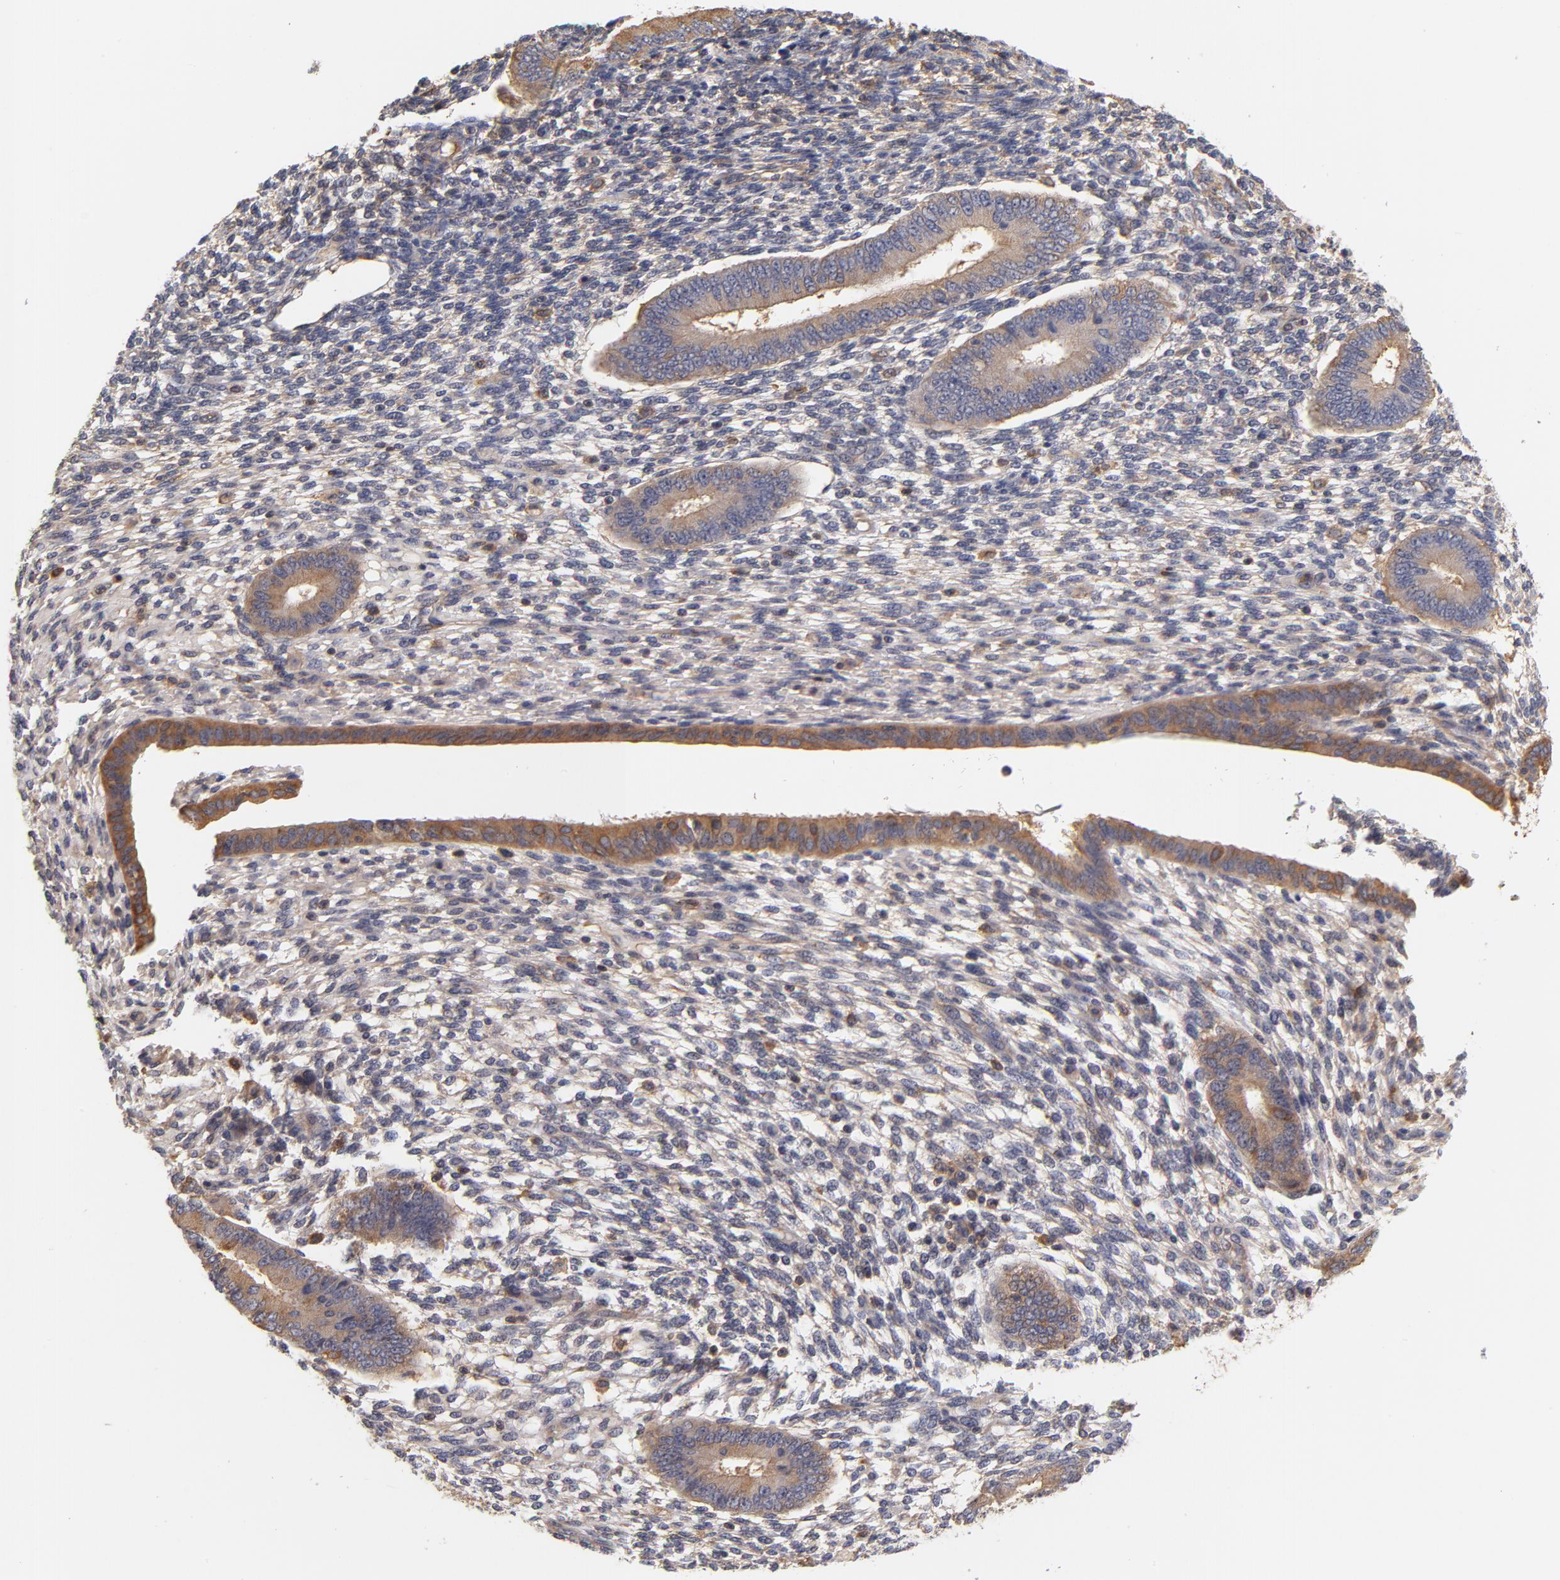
{"staining": {"intensity": "weak", "quantity": "<25%", "location": "cytoplasmic/membranous"}, "tissue": "endometrium", "cell_type": "Cells in endometrial stroma", "image_type": "normal", "snomed": [{"axis": "morphology", "description": "Normal tissue, NOS"}, {"axis": "topography", "description": "Endometrium"}], "caption": "The micrograph reveals no significant expression in cells in endometrial stroma of endometrium. (Brightfield microscopy of DAB immunohistochemistry at high magnification).", "gene": "FCMR", "patient": {"sex": "female", "age": 42}}